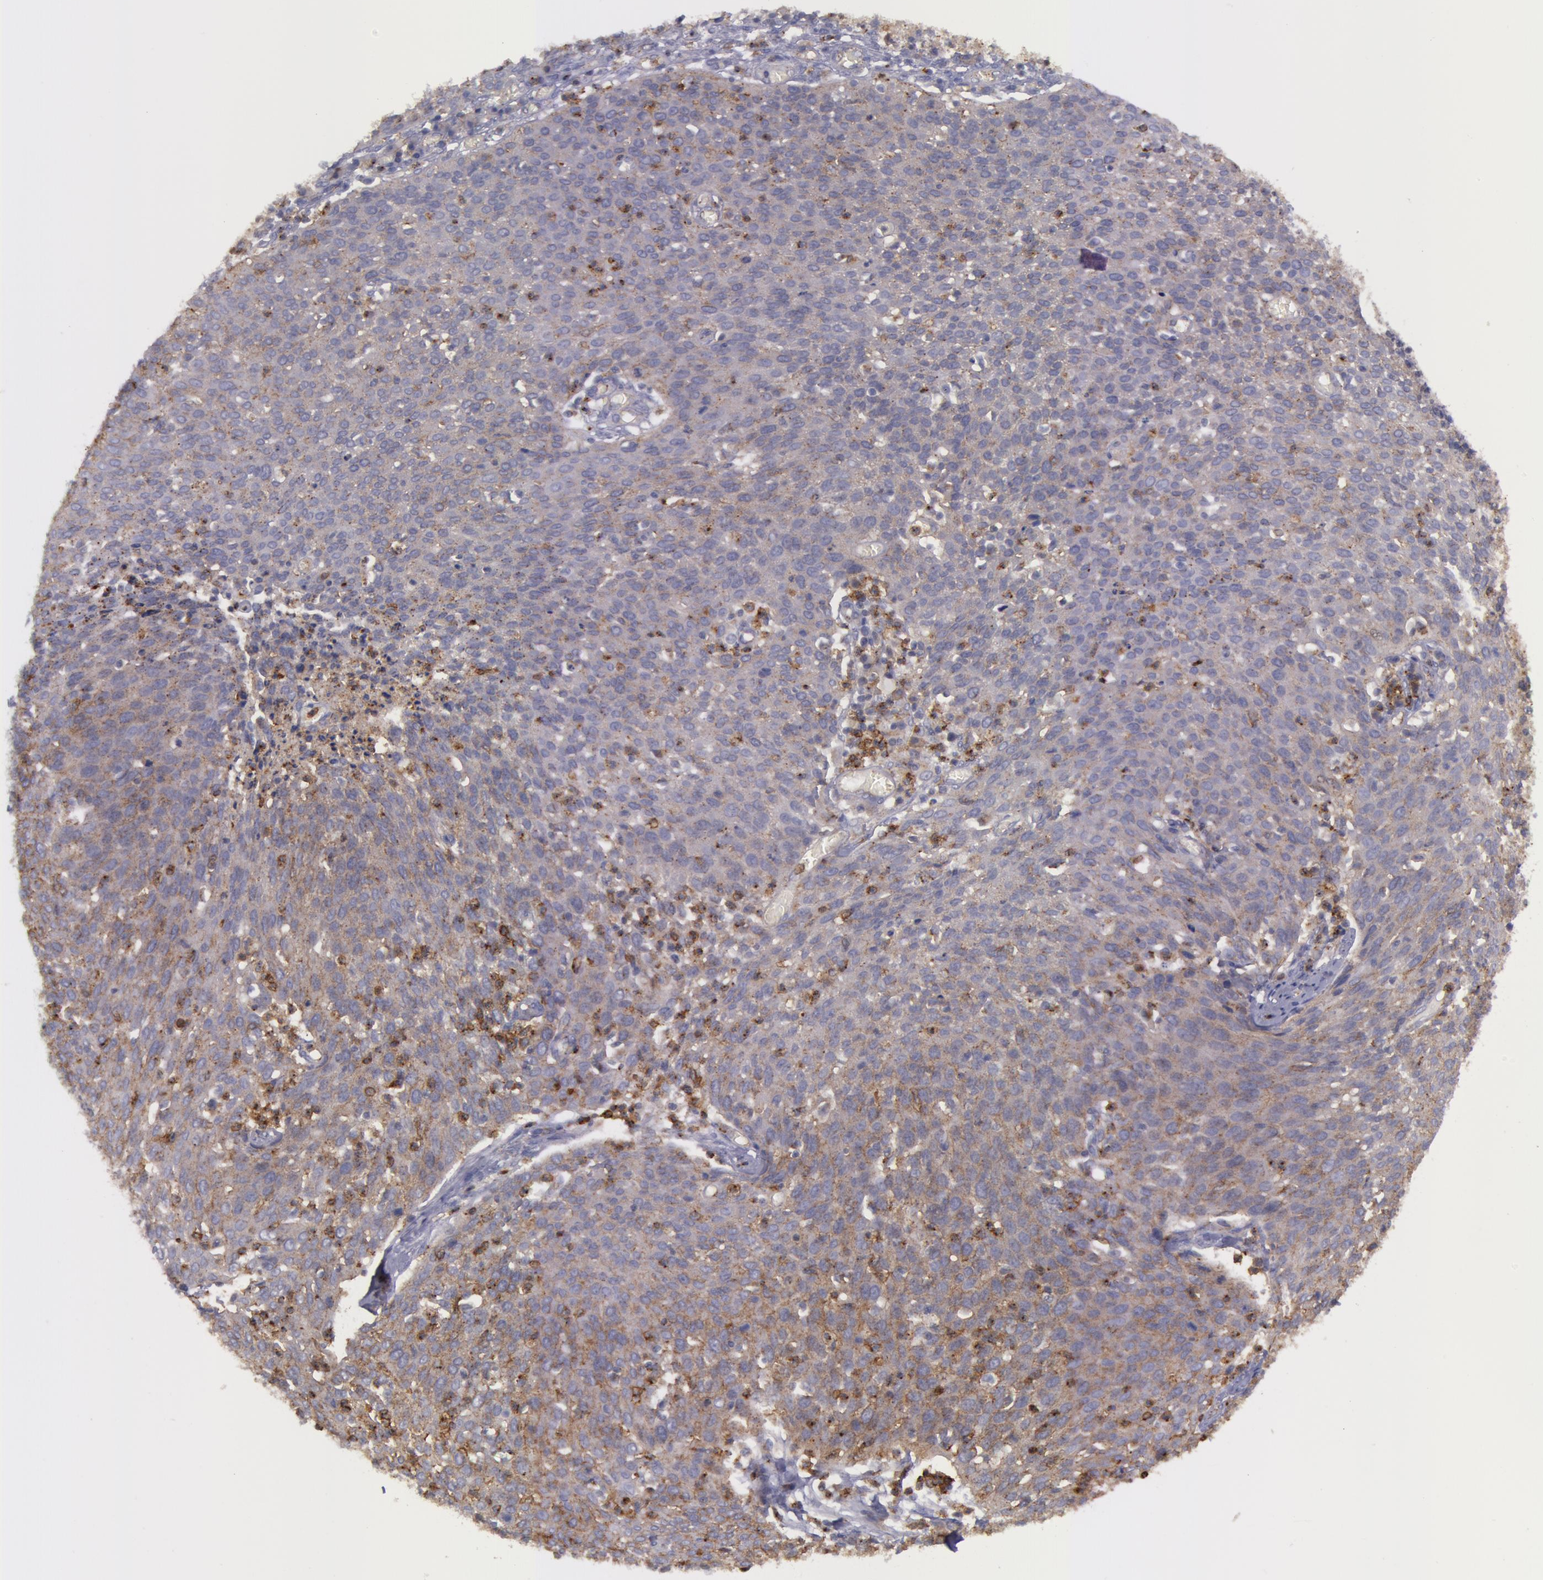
{"staining": {"intensity": "weak", "quantity": "25%-75%", "location": "cytoplasmic/membranous"}, "tissue": "cervical cancer", "cell_type": "Tumor cells", "image_type": "cancer", "snomed": [{"axis": "morphology", "description": "Squamous cell carcinoma, NOS"}, {"axis": "topography", "description": "Cervix"}], "caption": "Immunohistochemical staining of cervical cancer reveals low levels of weak cytoplasmic/membranous protein expression in approximately 25%-75% of tumor cells.", "gene": "FLOT2", "patient": {"sex": "female", "age": 38}}